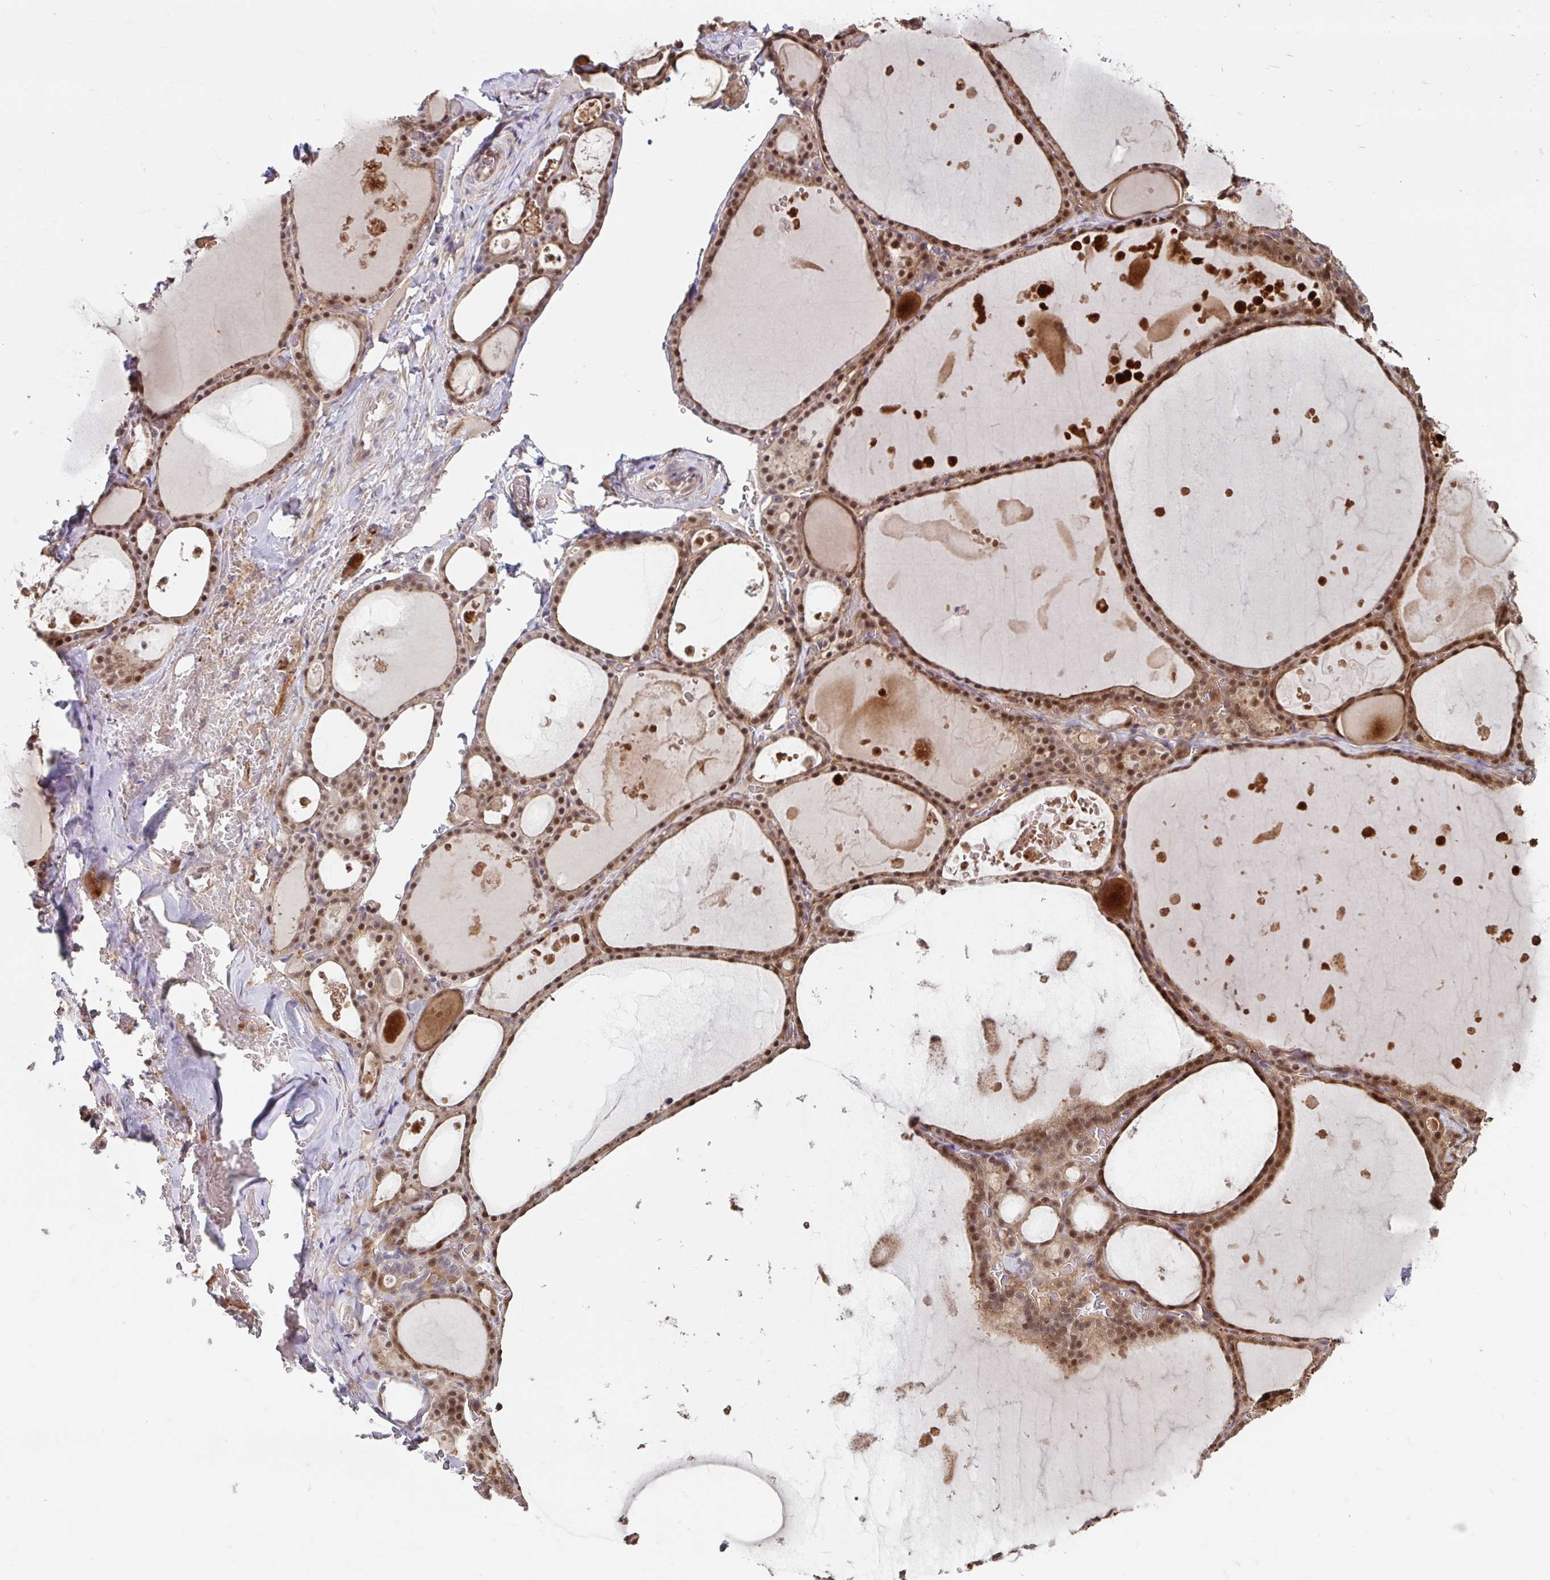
{"staining": {"intensity": "moderate", "quantity": ">75%", "location": "cytoplasmic/membranous,nuclear"}, "tissue": "thyroid gland", "cell_type": "Glandular cells", "image_type": "normal", "snomed": [{"axis": "morphology", "description": "Normal tissue, NOS"}, {"axis": "topography", "description": "Thyroid gland"}], "caption": "The image exhibits immunohistochemical staining of benign thyroid gland. There is moderate cytoplasmic/membranous,nuclear positivity is seen in approximately >75% of glandular cells.", "gene": "STYXL1", "patient": {"sex": "male", "age": 56}}